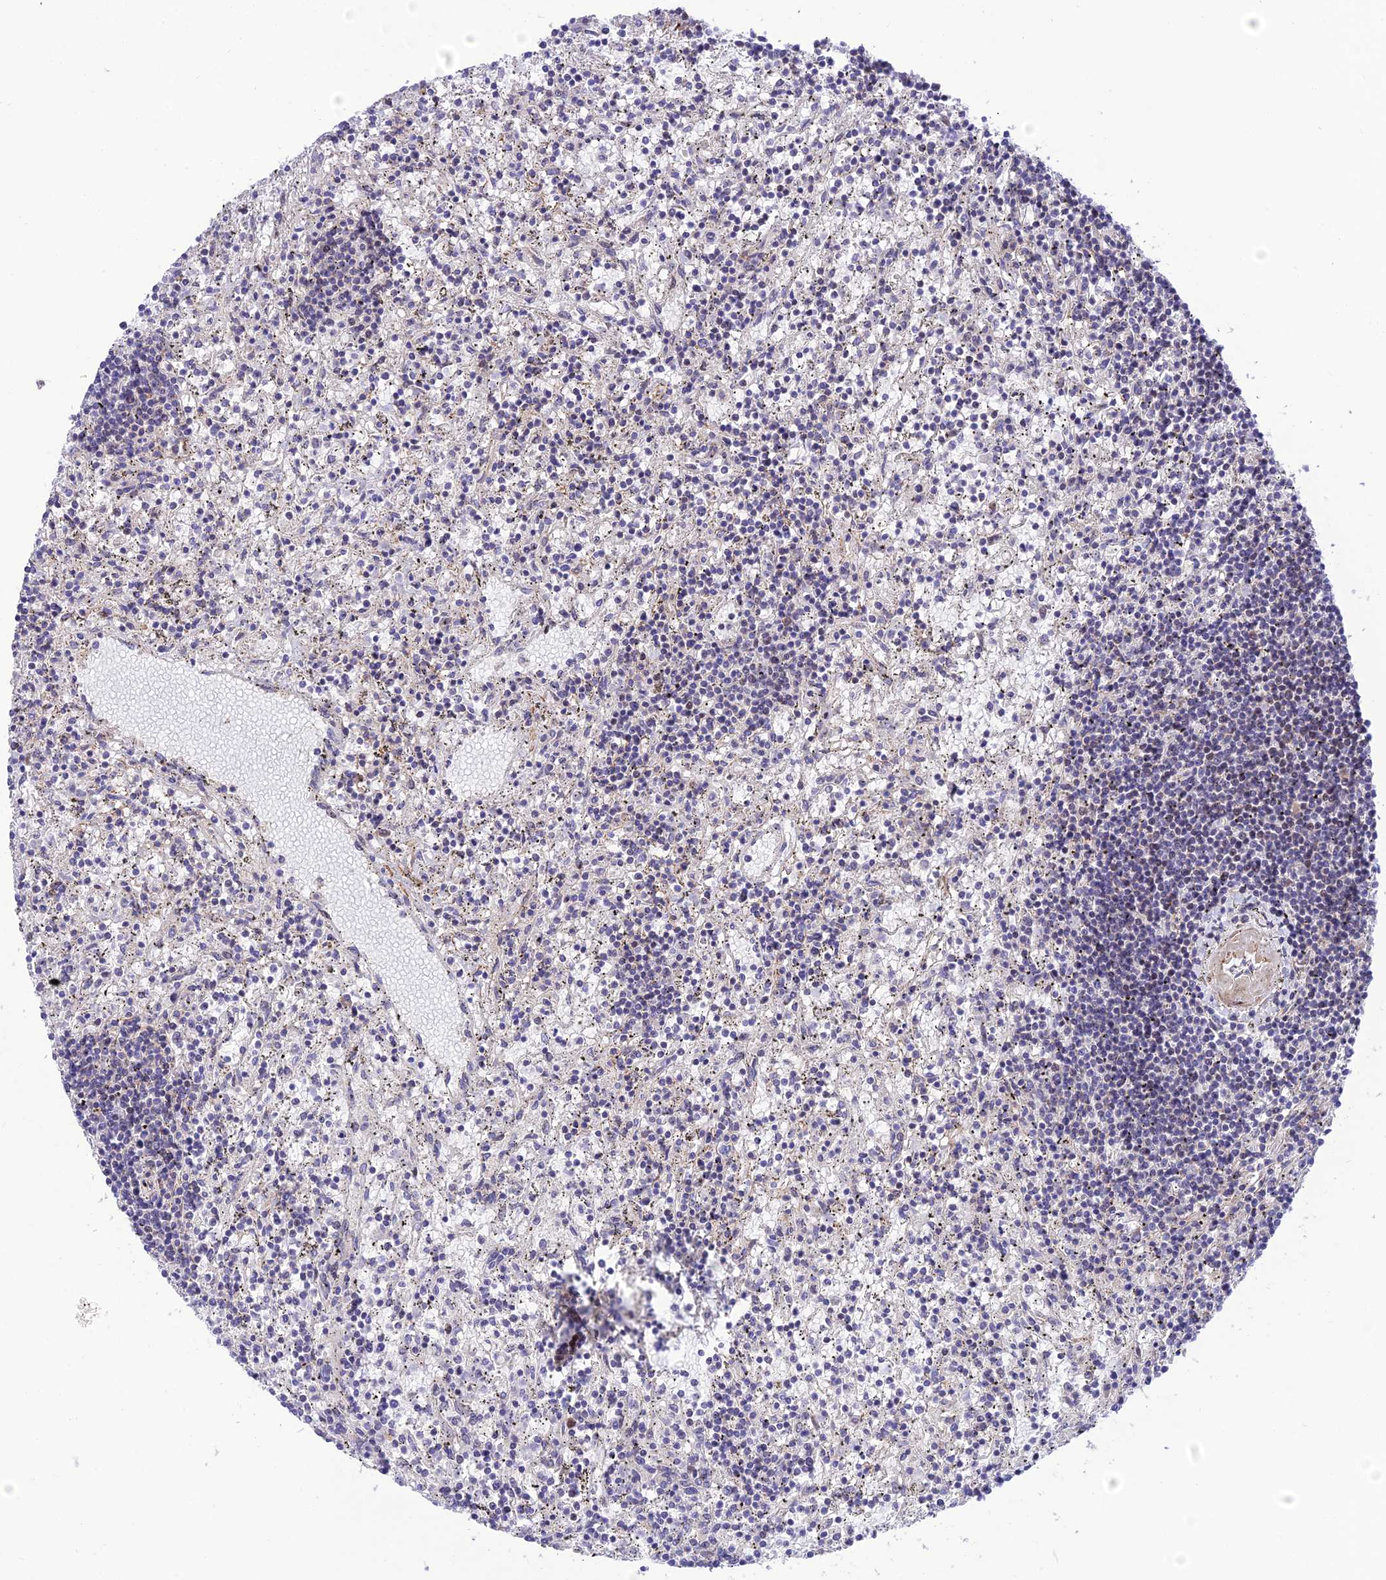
{"staining": {"intensity": "negative", "quantity": "none", "location": "none"}, "tissue": "lymphoma", "cell_type": "Tumor cells", "image_type": "cancer", "snomed": [{"axis": "morphology", "description": "Malignant lymphoma, non-Hodgkin's type, Low grade"}, {"axis": "topography", "description": "Spleen"}], "caption": "Lymphoma was stained to show a protein in brown. There is no significant staining in tumor cells. The staining was performed using DAB (3,3'-diaminobenzidine) to visualize the protein expression in brown, while the nuclei were stained in blue with hematoxylin (Magnification: 20x).", "gene": "KBTBD7", "patient": {"sex": "male", "age": 76}}